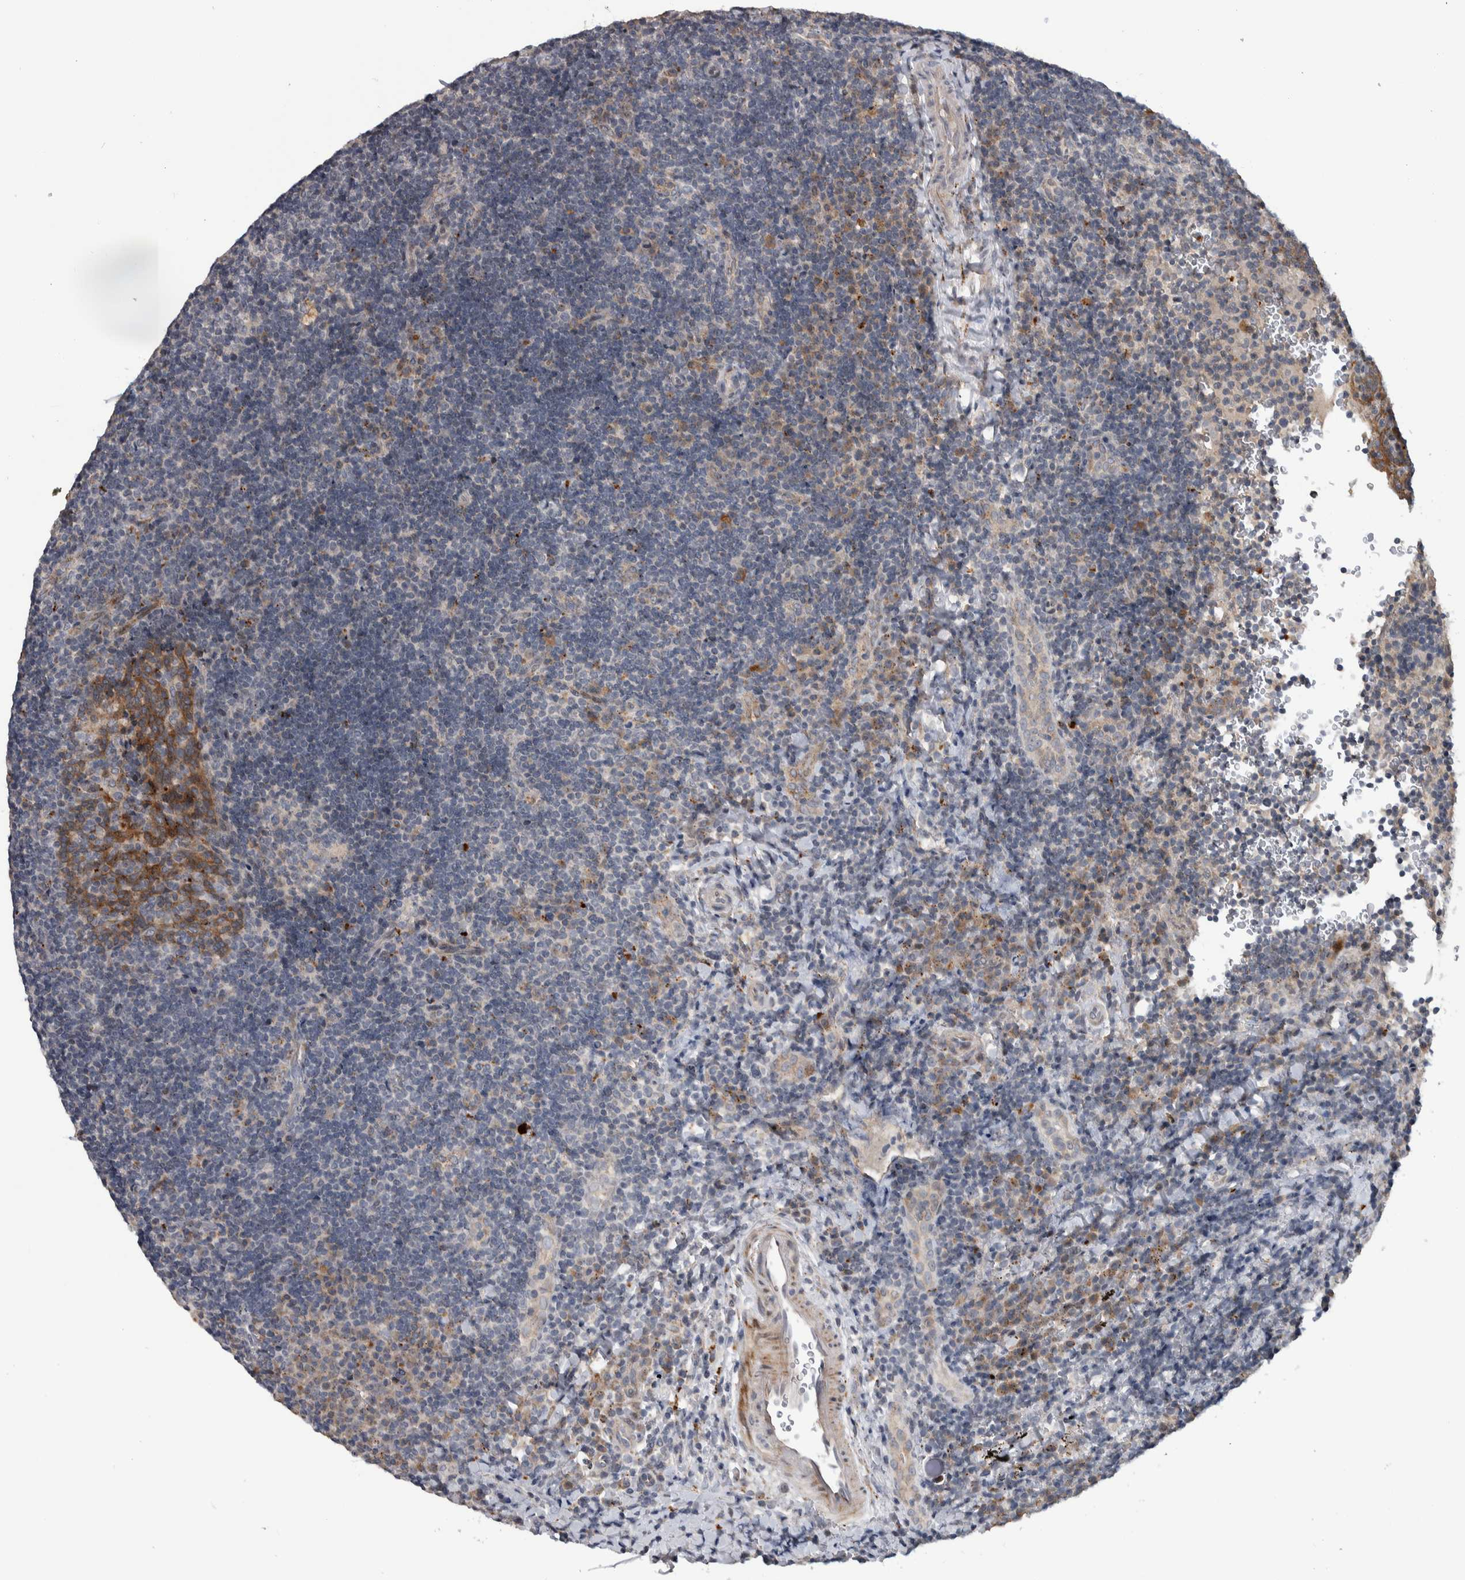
{"staining": {"intensity": "negative", "quantity": "none", "location": "none"}, "tissue": "lymphoma", "cell_type": "Tumor cells", "image_type": "cancer", "snomed": [{"axis": "morphology", "description": "Malignant lymphoma, non-Hodgkin's type, High grade"}, {"axis": "topography", "description": "Tonsil"}], "caption": "Tumor cells show no significant protein positivity in malignant lymphoma, non-Hodgkin's type (high-grade). The staining is performed using DAB brown chromogen with nuclei counter-stained in using hematoxylin.", "gene": "FAM83G", "patient": {"sex": "female", "age": 36}}